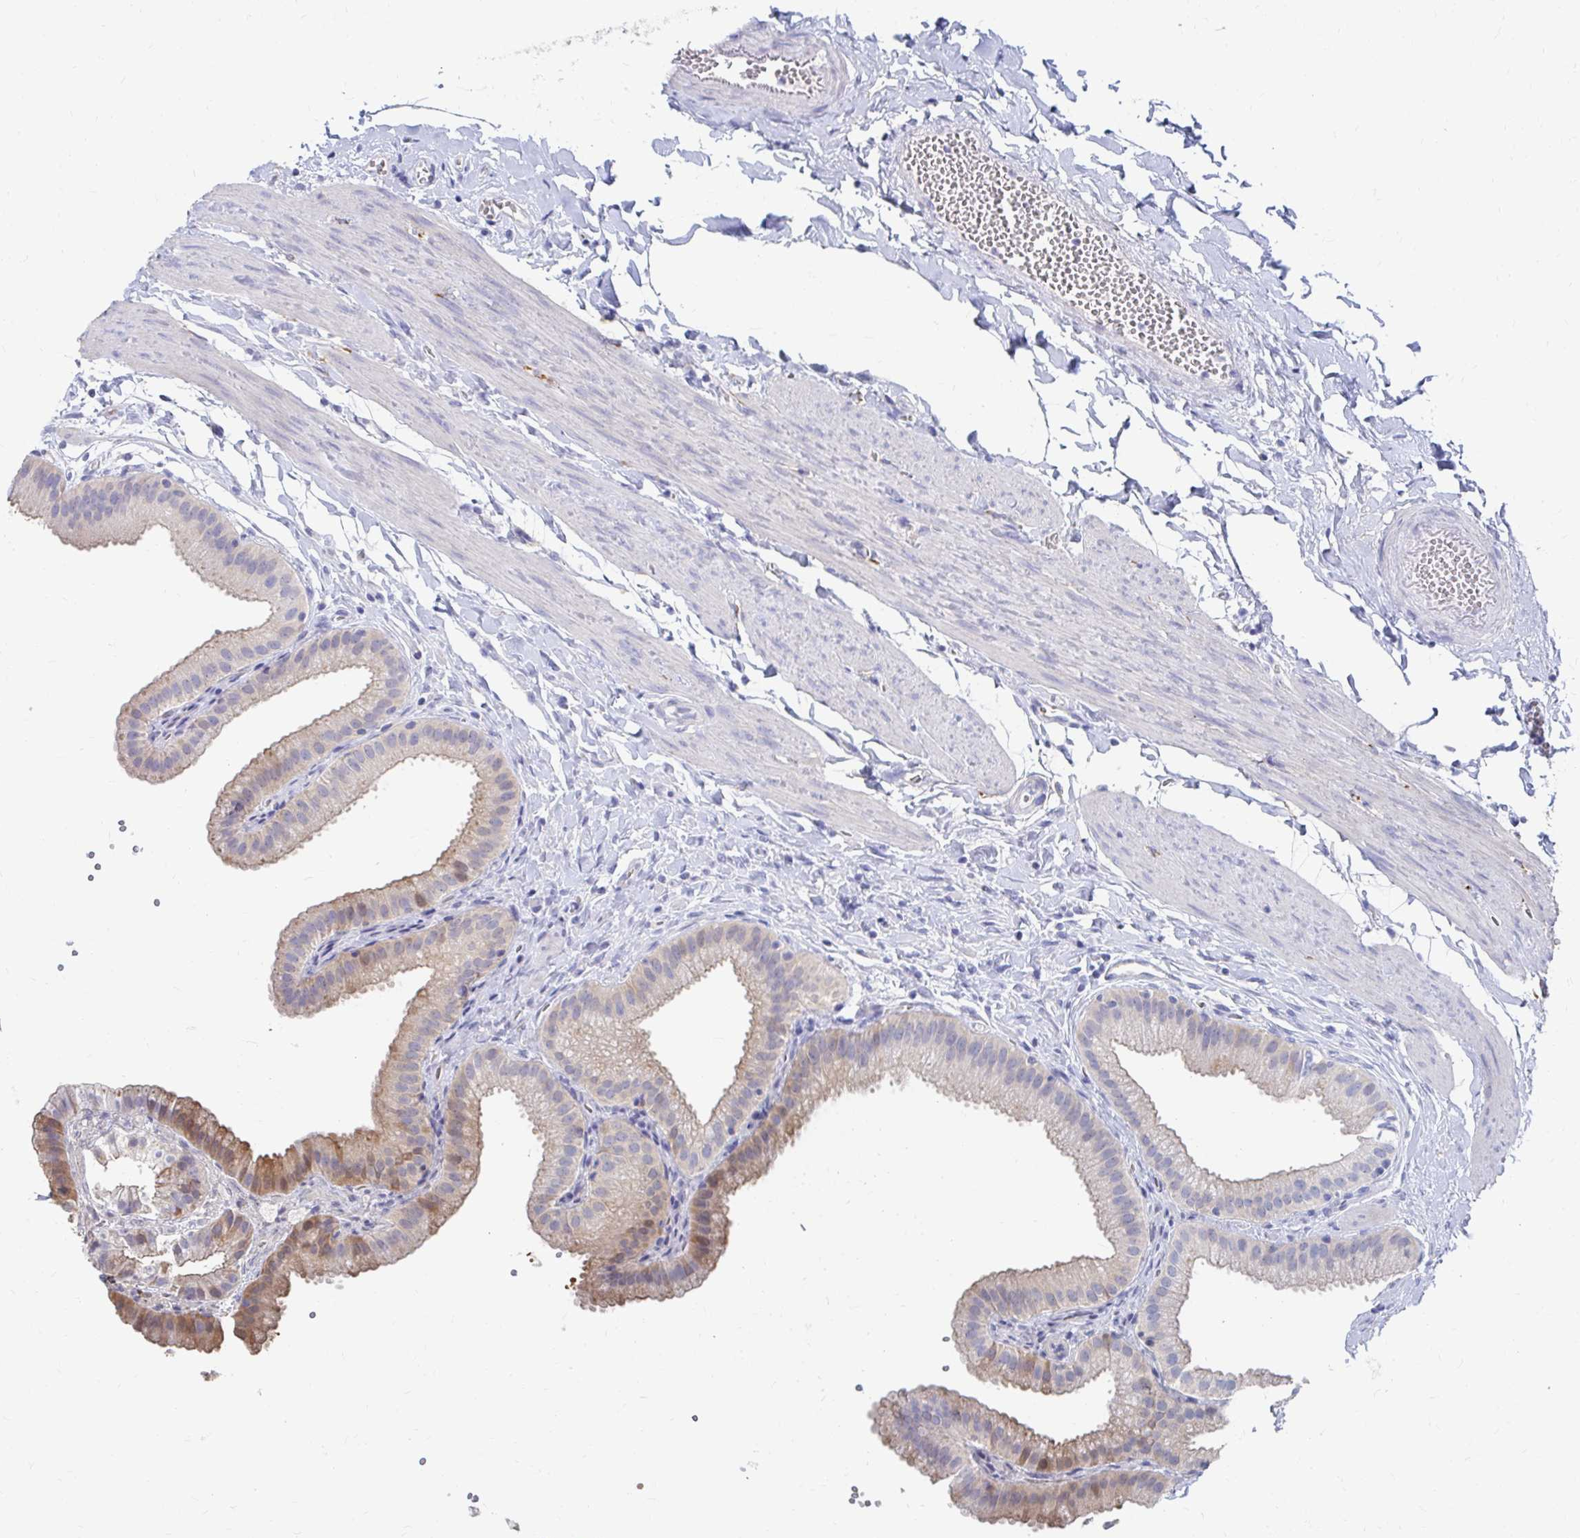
{"staining": {"intensity": "weak", "quantity": "<25%", "location": "cytoplasmic/membranous"}, "tissue": "gallbladder", "cell_type": "Glandular cells", "image_type": "normal", "snomed": [{"axis": "morphology", "description": "Normal tissue, NOS"}, {"axis": "topography", "description": "Gallbladder"}], "caption": "Immunohistochemistry (IHC) micrograph of unremarkable gallbladder: gallbladder stained with DAB reveals no significant protein expression in glandular cells.", "gene": "LAMC3", "patient": {"sex": "female", "age": 63}}